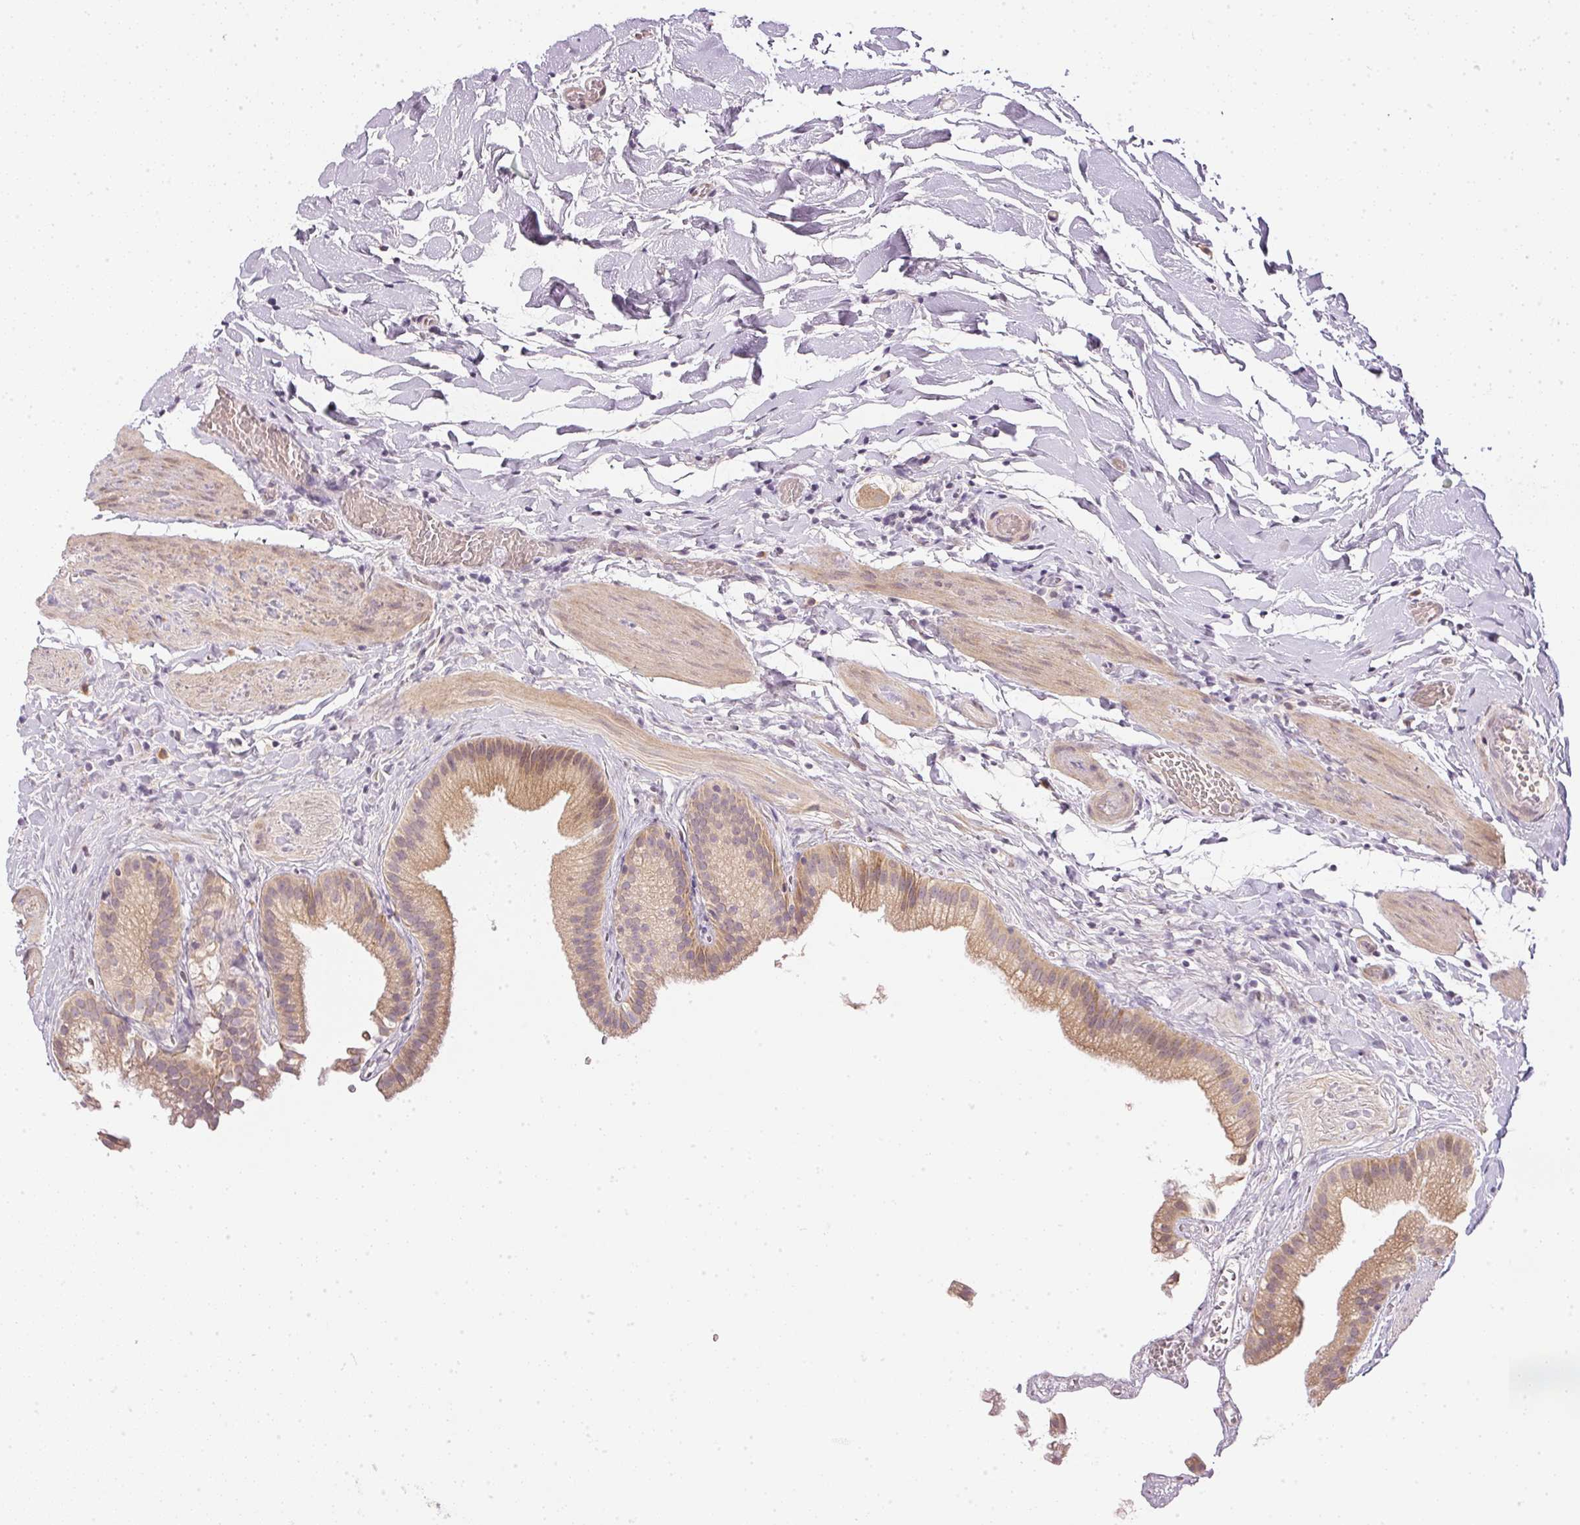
{"staining": {"intensity": "weak", "quantity": ">75%", "location": "cytoplasmic/membranous"}, "tissue": "gallbladder", "cell_type": "Glandular cells", "image_type": "normal", "snomed": [{"axis": "morphology", "description": "Normal tissue, NOS"}, {"axis": "topography", "description": "Gallbladder"}], "caption": "Gallbladder stained with DAB immunohistochemistry (IHC) demonstrates low levels of weak cytoplasmic/membranous expression in about >75% of glandular cells.", "gene": "TTC23L", "patient": {"sex": "female", "age": 63}}